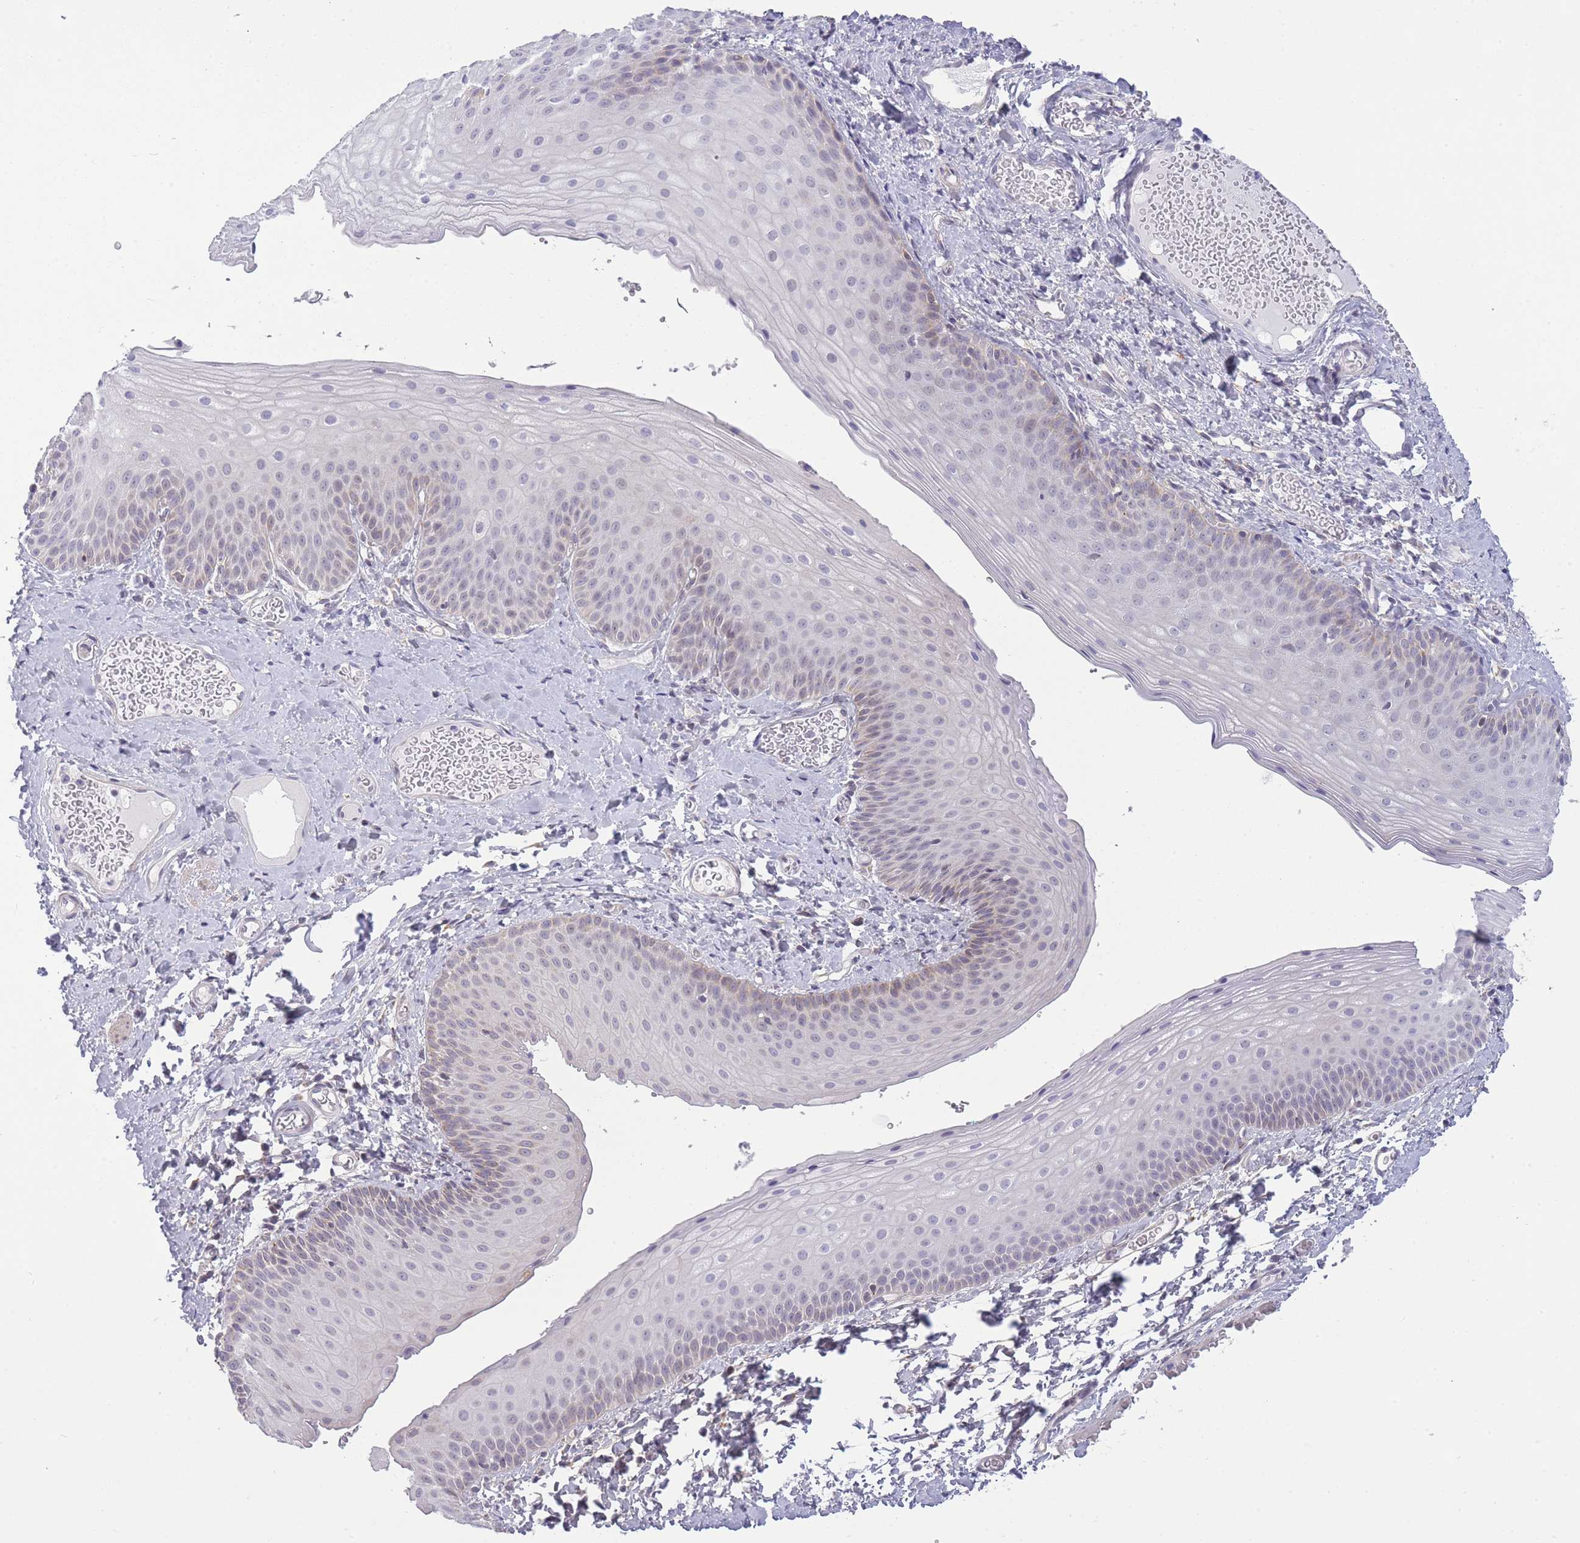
{"staining": {"intensity": "negative", "quantity": "none", "location": "none"}, "tissue": "skin", "cell_type": "Epidermal cells", "image_type": "normal", "snomed": [{"axis": "morphology", "description": "Normal tissue, NOS"}, {"axis": "morphology", "description": "Hemorrhoids"}, {"axis": "morphology", "description": "Inflammation, NOS"}, {"axis": "topography", "description": "Anal"}], "caption": "Immunohistochemistry (IHC) photomicrograph of benign skin: skin stained with DAB shows no significant protein expression in epidermal cells.", "gene": "ZBTB24", "patient": {"sex": "male", "age": 60}}